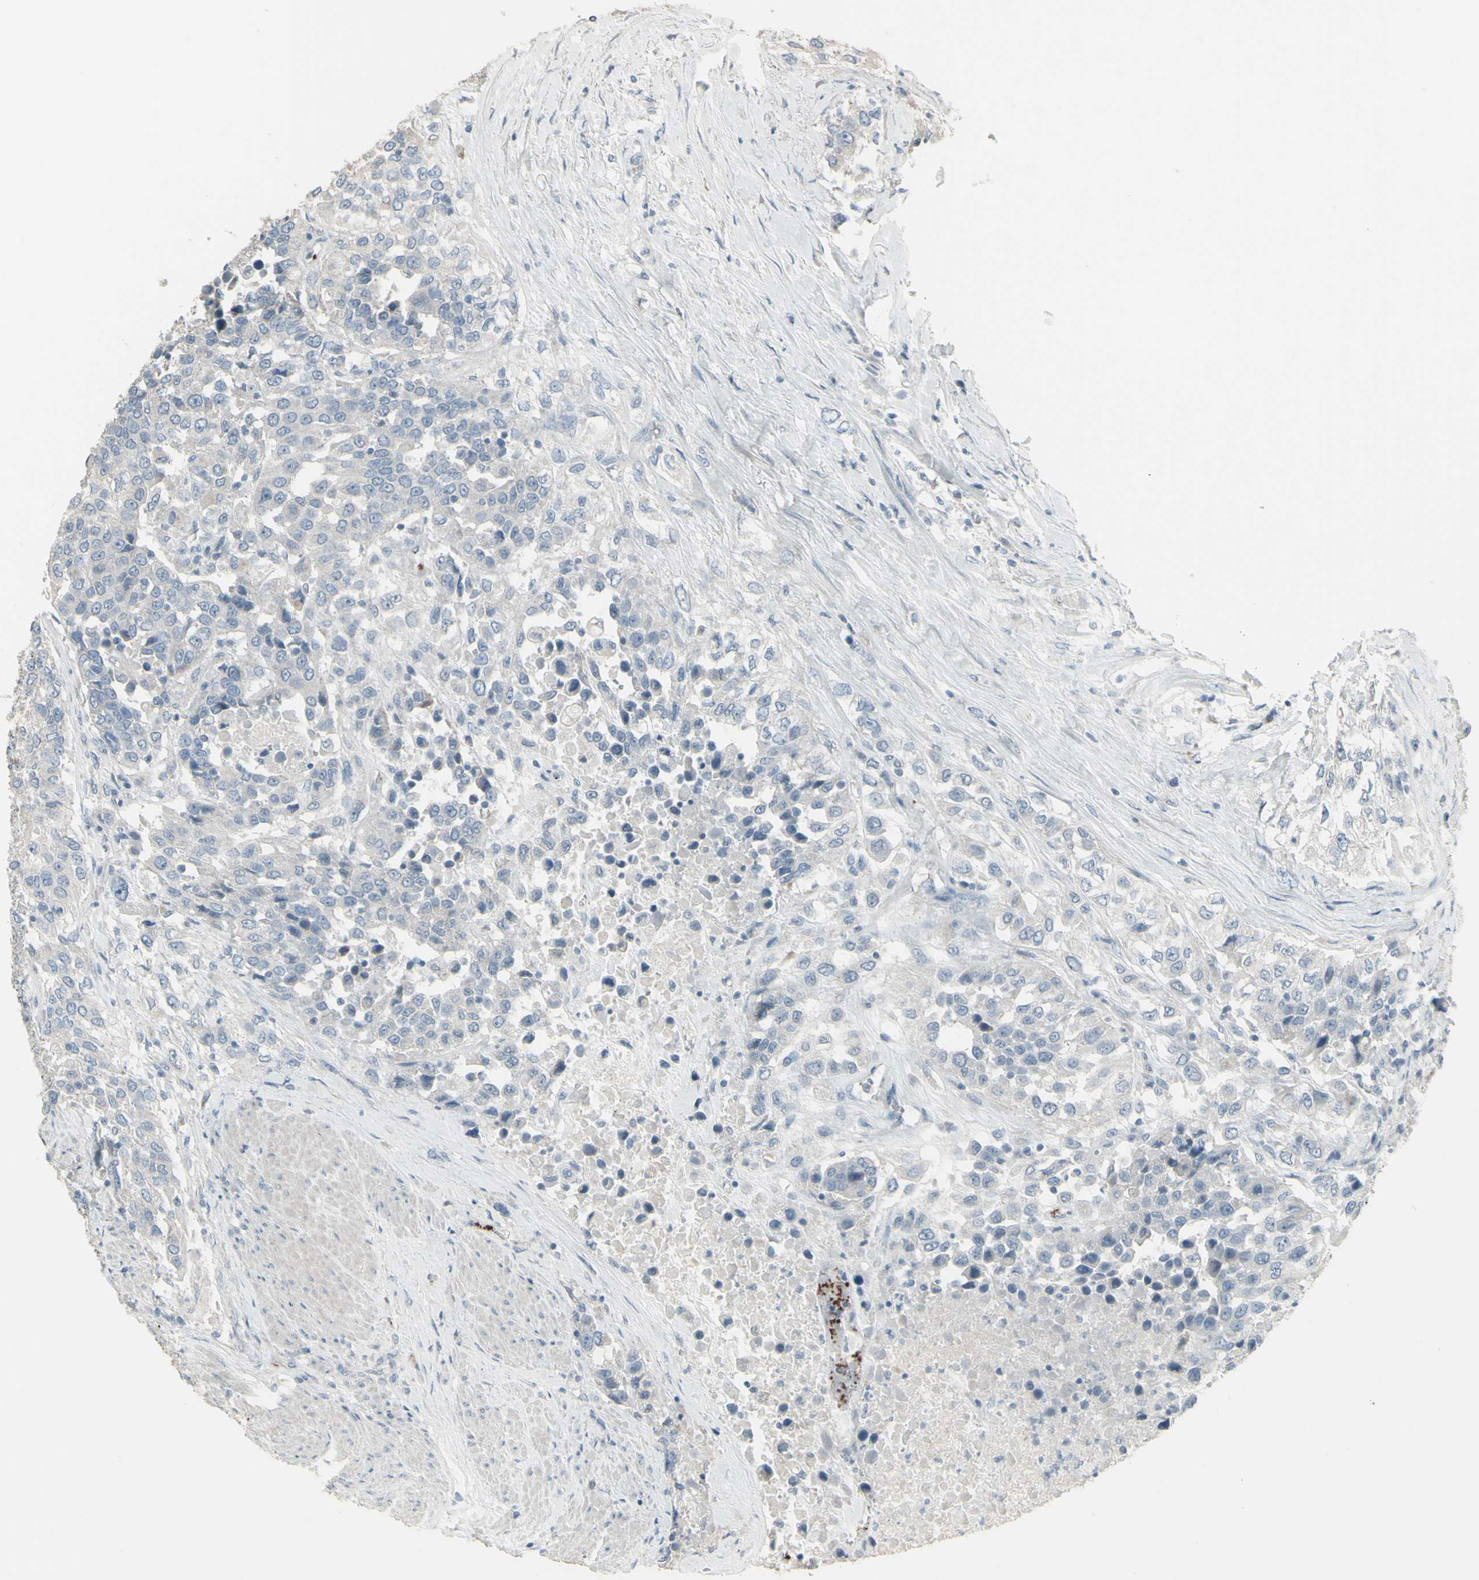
{"staining": {"intensity": "negative", "quantity": "none", "location": "none"}, "tissue": "urothelial cancer", "cell_type": "Tumor cells", "image_type": "cancer", "snomed": [{"axis": "morphology", "description": "Urothelial carcinoma, High grade"}, {"axis": "topography", "description": "Urinary bladder"}], "caption": "Human urothelial cancer stained for a protein using immunohistochemistry reveals no staining in tumor cells.", "gene": "CD79B", "patient": {"sex": "female", "age": 80}}